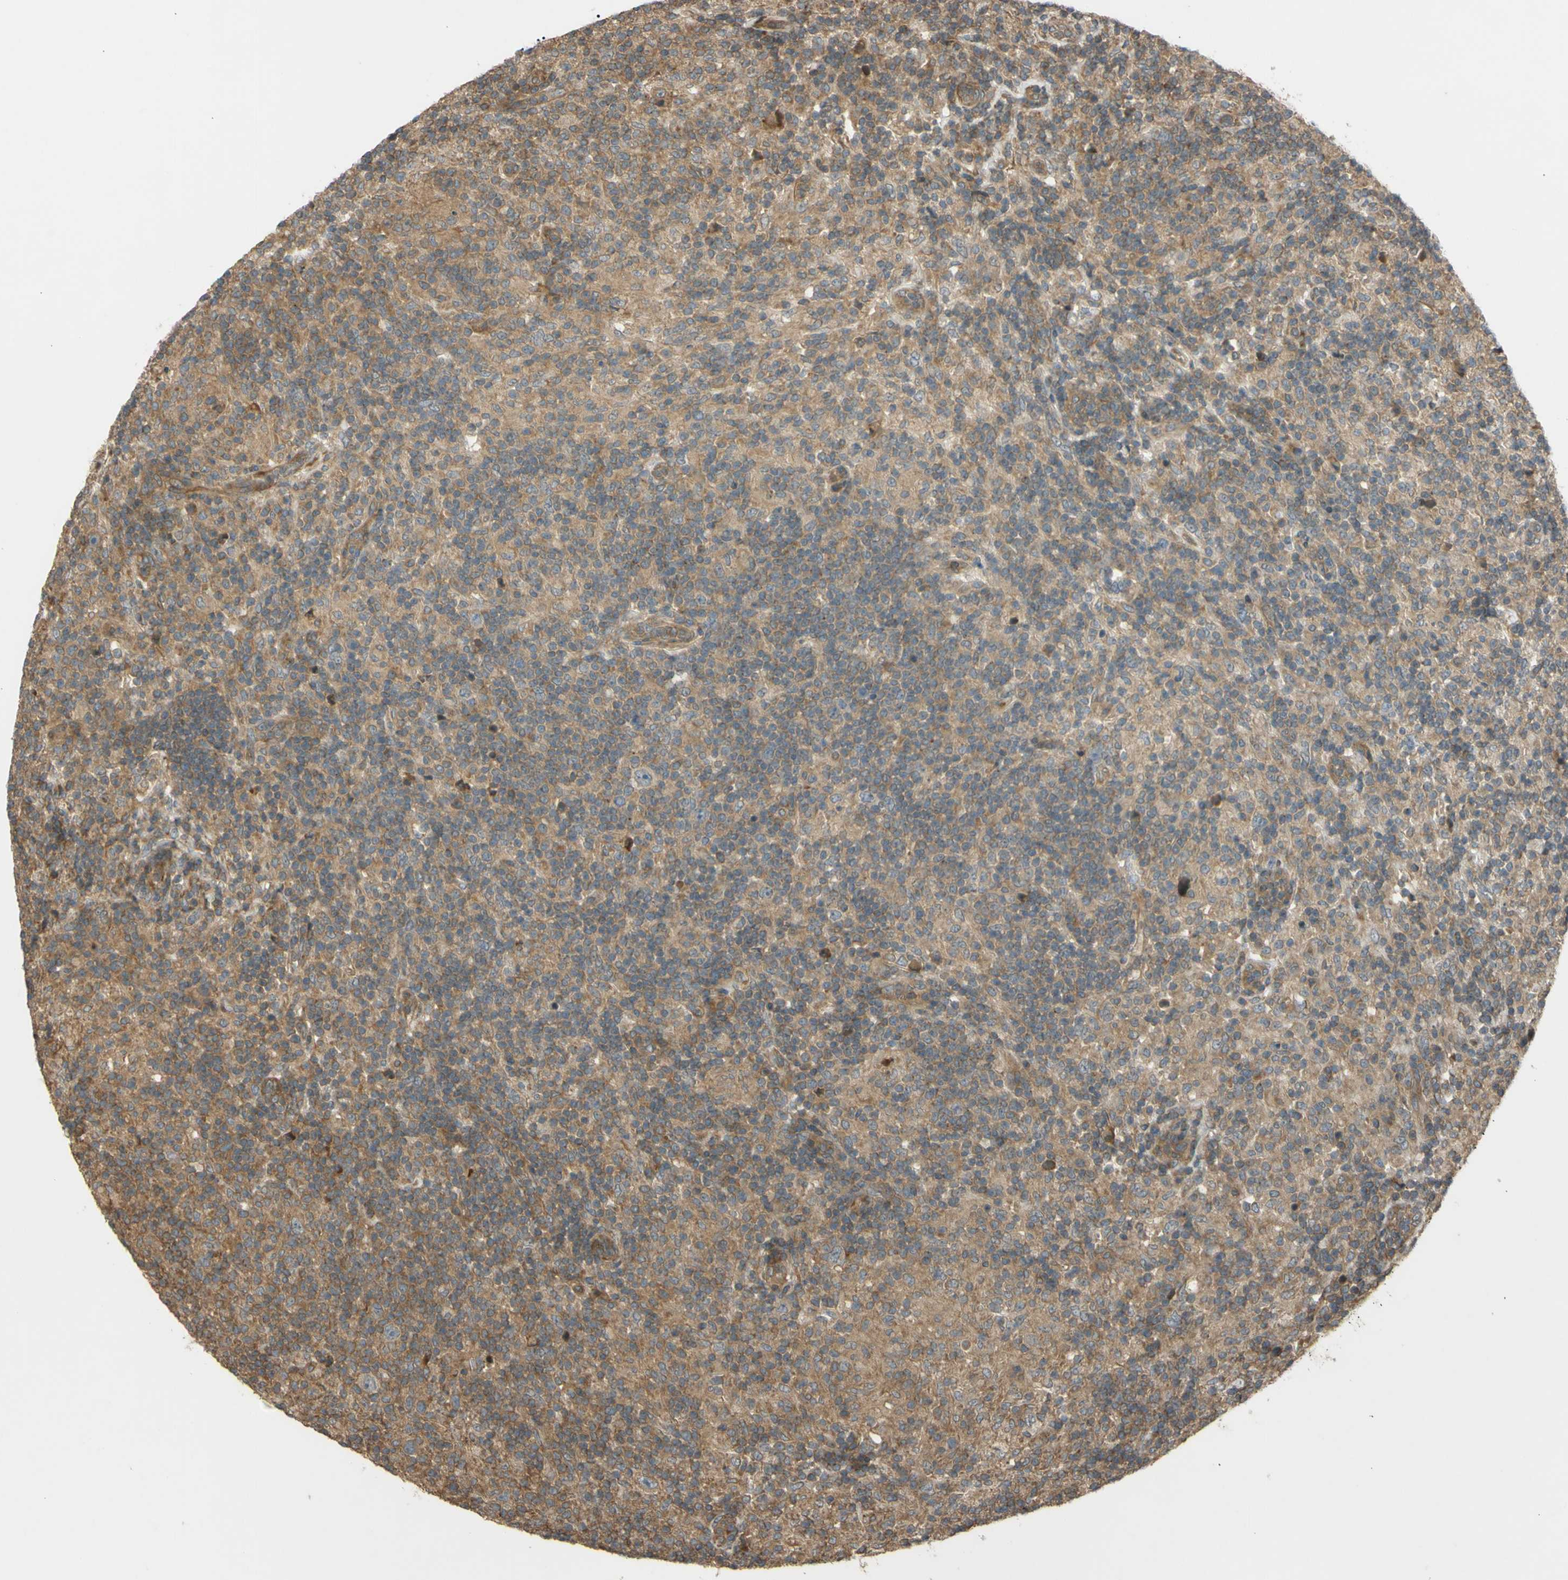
{"staining": {"intensity": "negative", "quantity": "none", "location": "none"}, "tissue": "lymphoma", "cell_type": "Tumor cells", "image_type": "cancer", "snomed": [{"axis": "morphology", "description": "Hodgkin's disease, NOS"}, {"axis": "topography", "description": "Lymph node"}], "caption": "Immunohistochemistry (IHC) histopathology image of neoplastic tissue: human Hodgkin's disease stained with DAB demonstrates no significant protein positivity in tumor cells.", "gene": "FLII", "patient": {"sex": "male", "age": 70}}